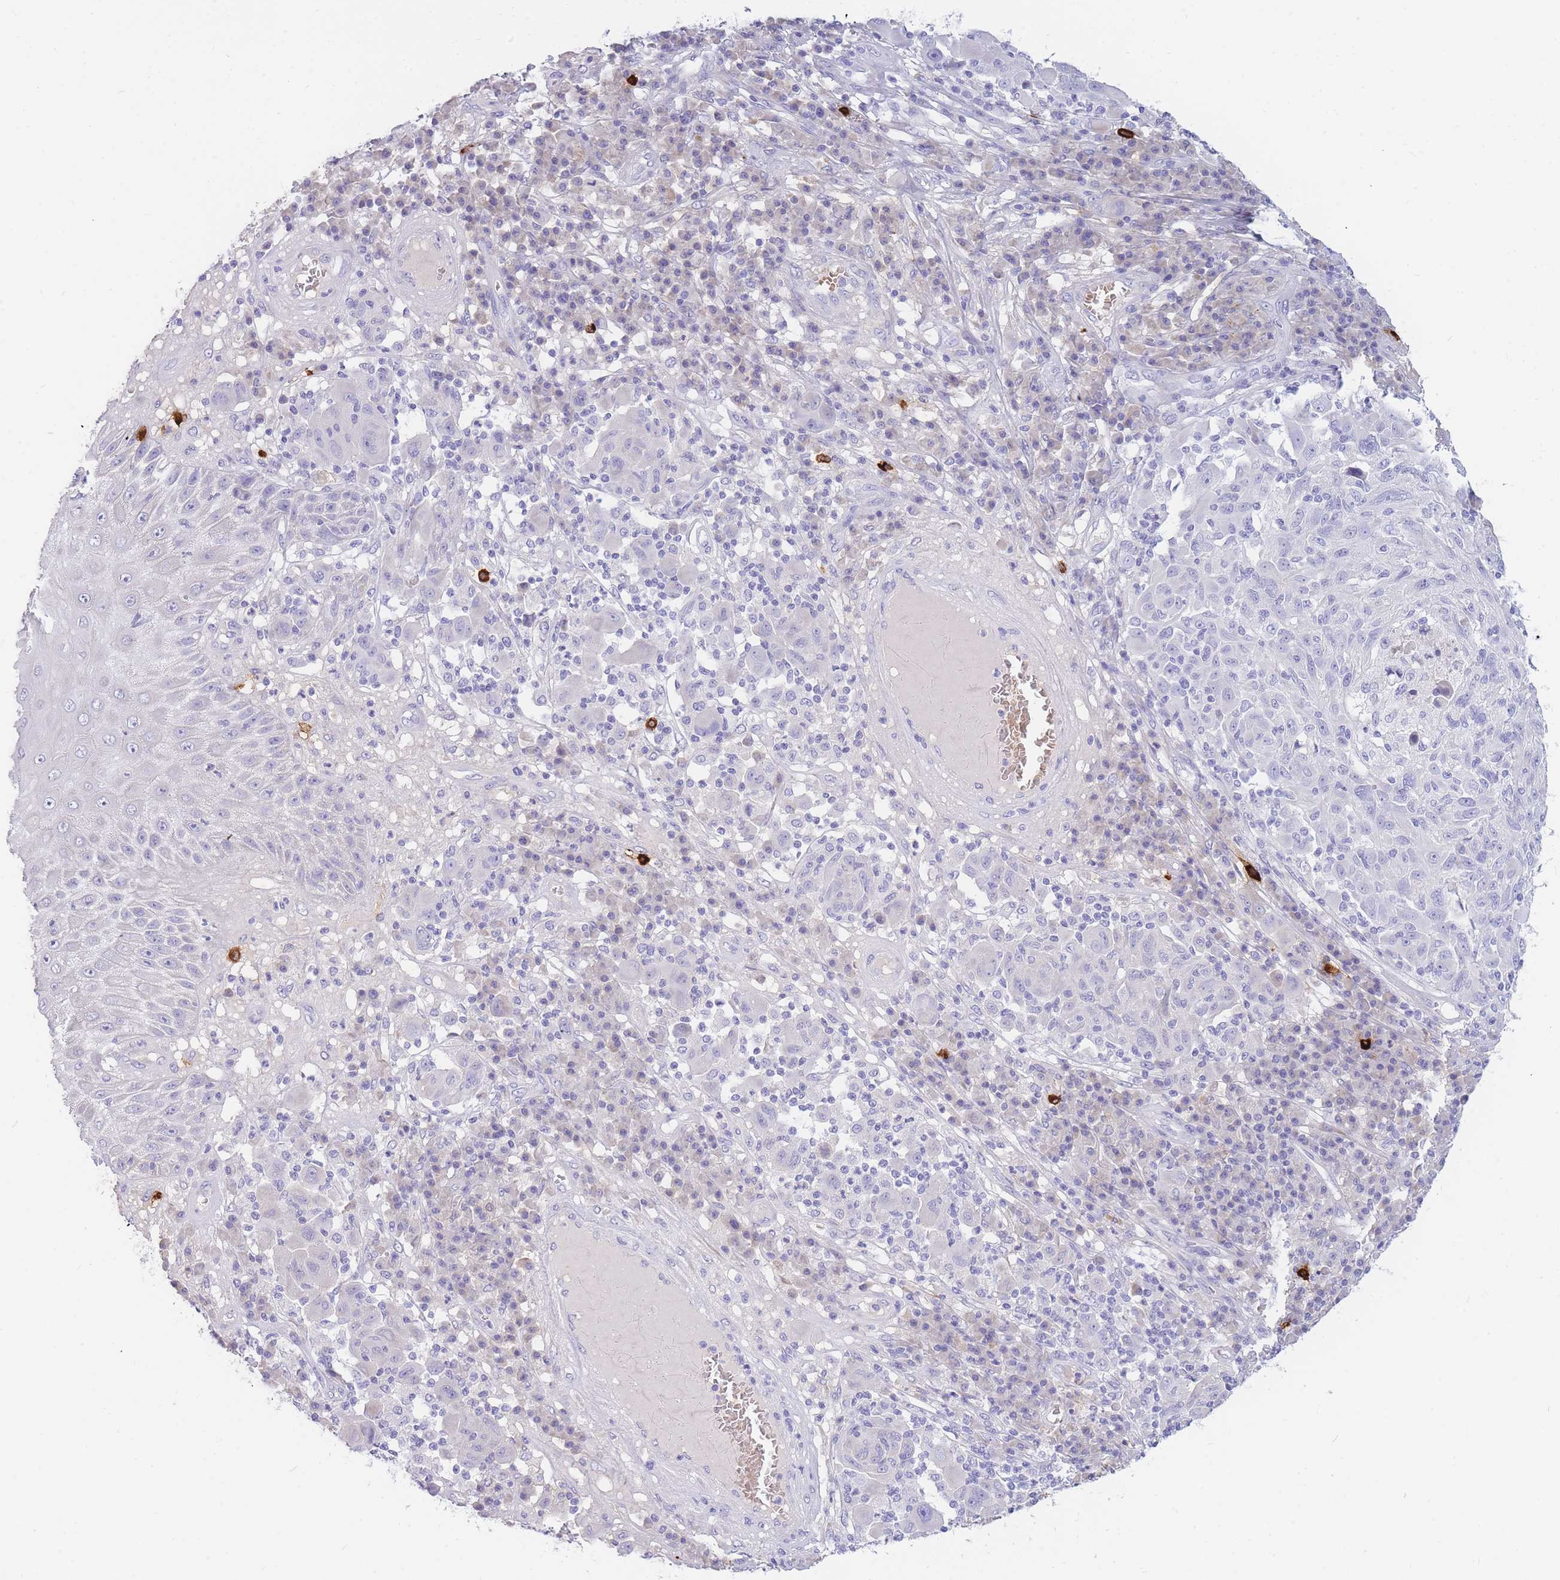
{"staining": {"intensity": "negative", "quantity": "none", "location": "none"}, "tissue": "melanoma", "cell_type": "Tumor cells", "image_type": "cancer", "snomed": [{"axis": "morphology", "description": "Malignant melanoma, NOS"}, {"axis": "topography", "description": "Skin"}], "caption": "This is a photomicrograph of IHC staining of malignant melanoma, which shows no positivity in tumor cells. The staining is performed using DAB (3,3'-diaminobenzidine) brown chromogen with nuclei counter-stained in using hematoxylin.", "gene": "TPSD1", "patient": {"sex": "male", "age": 53}}